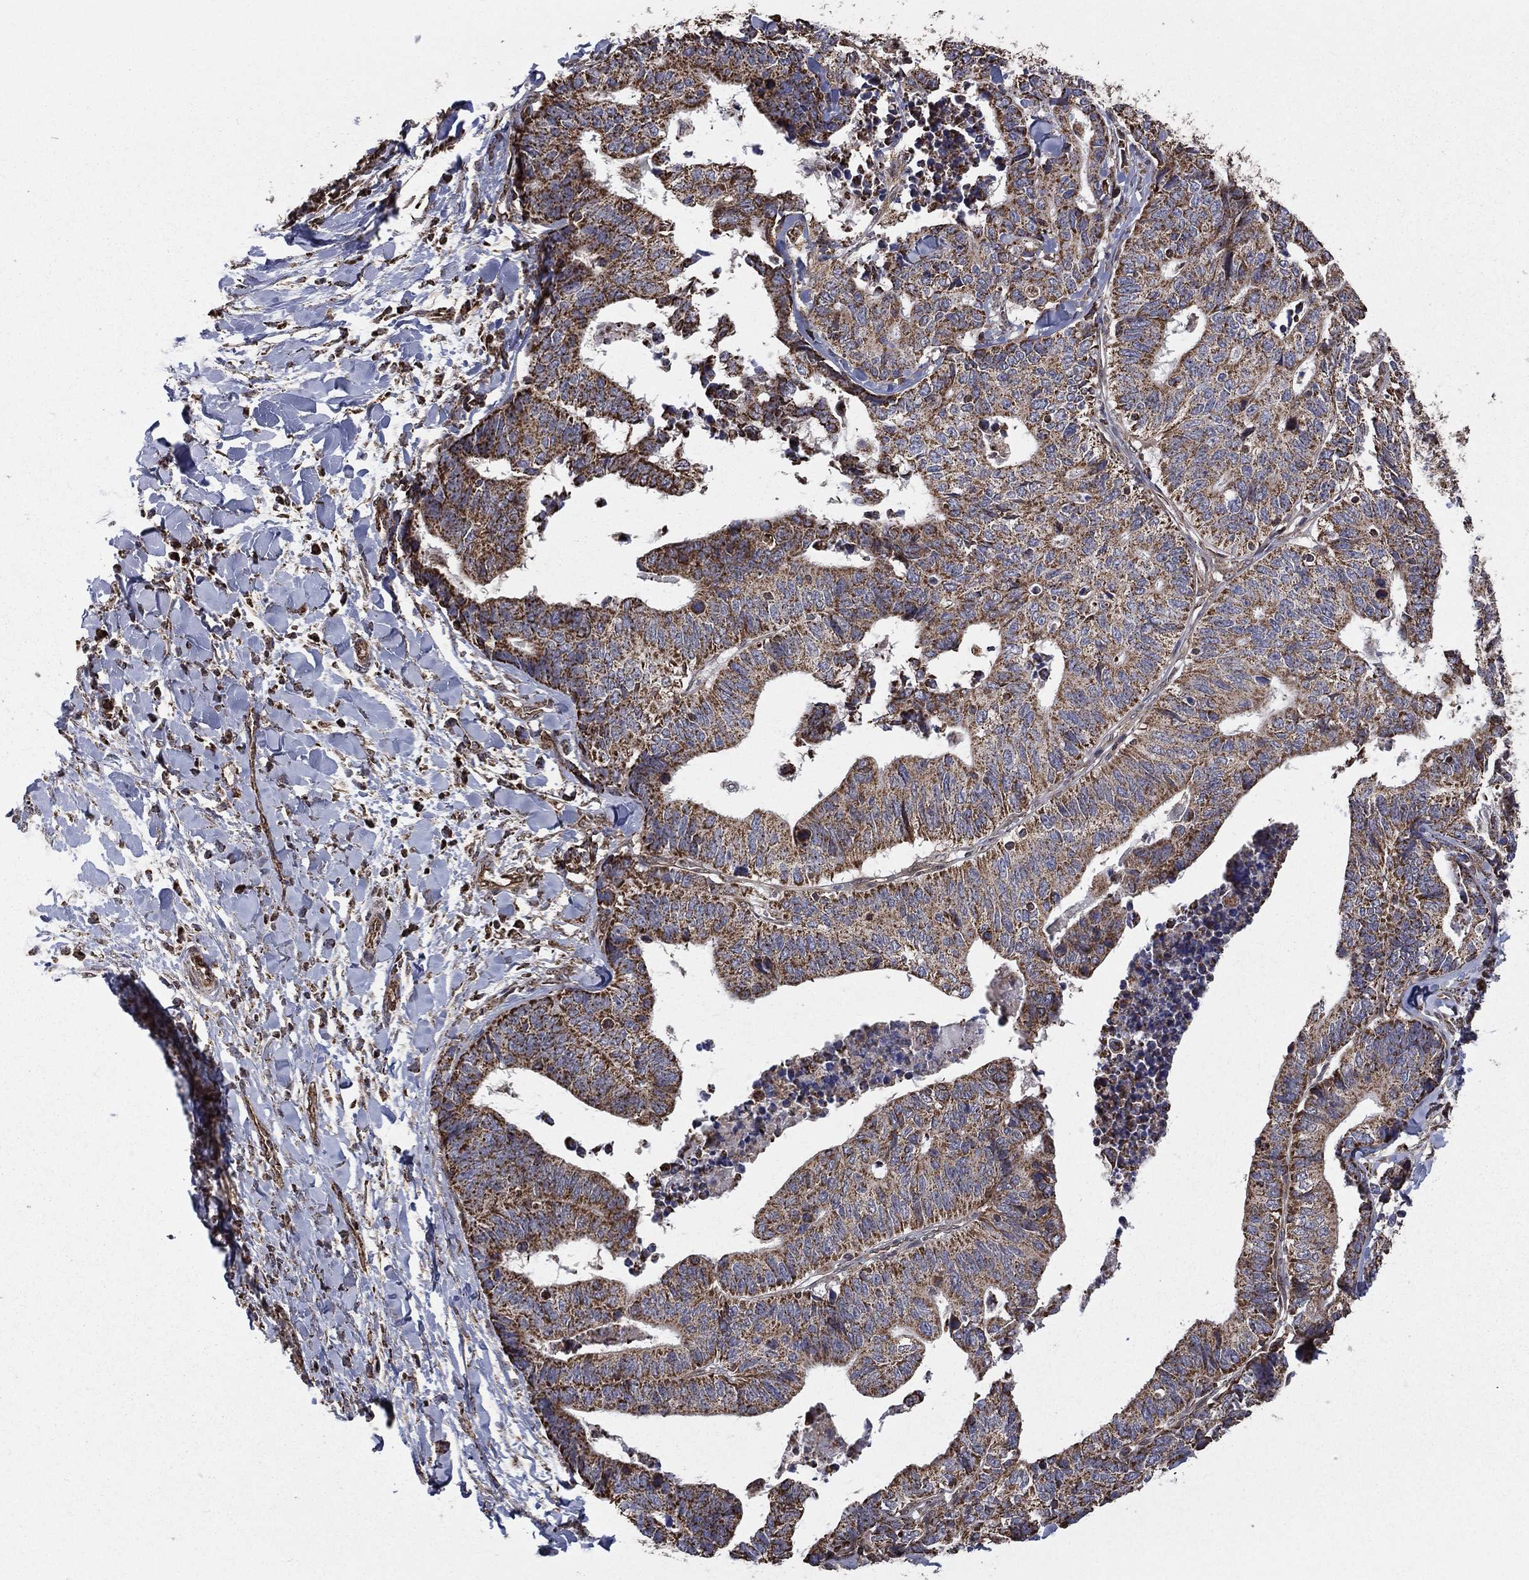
{"staining": {"intensity": "moderate", "quantity": ">75%", "location": "cytoplasmic/membranous"}, "tissue": "stomach cancer", "cell_type": "Tumor cells", "image_type": "cancer", "snomed": [{"axis": "morphology", "description": "Adenocarcinoma, NOS"}, {"axis": "topography", "description": "Stomach, upper"}], "caption": "IHC micrograph of neoplastic tissue: human stomach cancer (adenocarcinoma) stained using immunohistochemistry (IHC) displays medium levels of moderate protein expression localized specifically in the cytoplasmic/membranous of tumor cells, appearing as a cytoplasmic/membranous brown color.", "gene": "RIGI", "patient": {"sex": "female", "age": 67}}